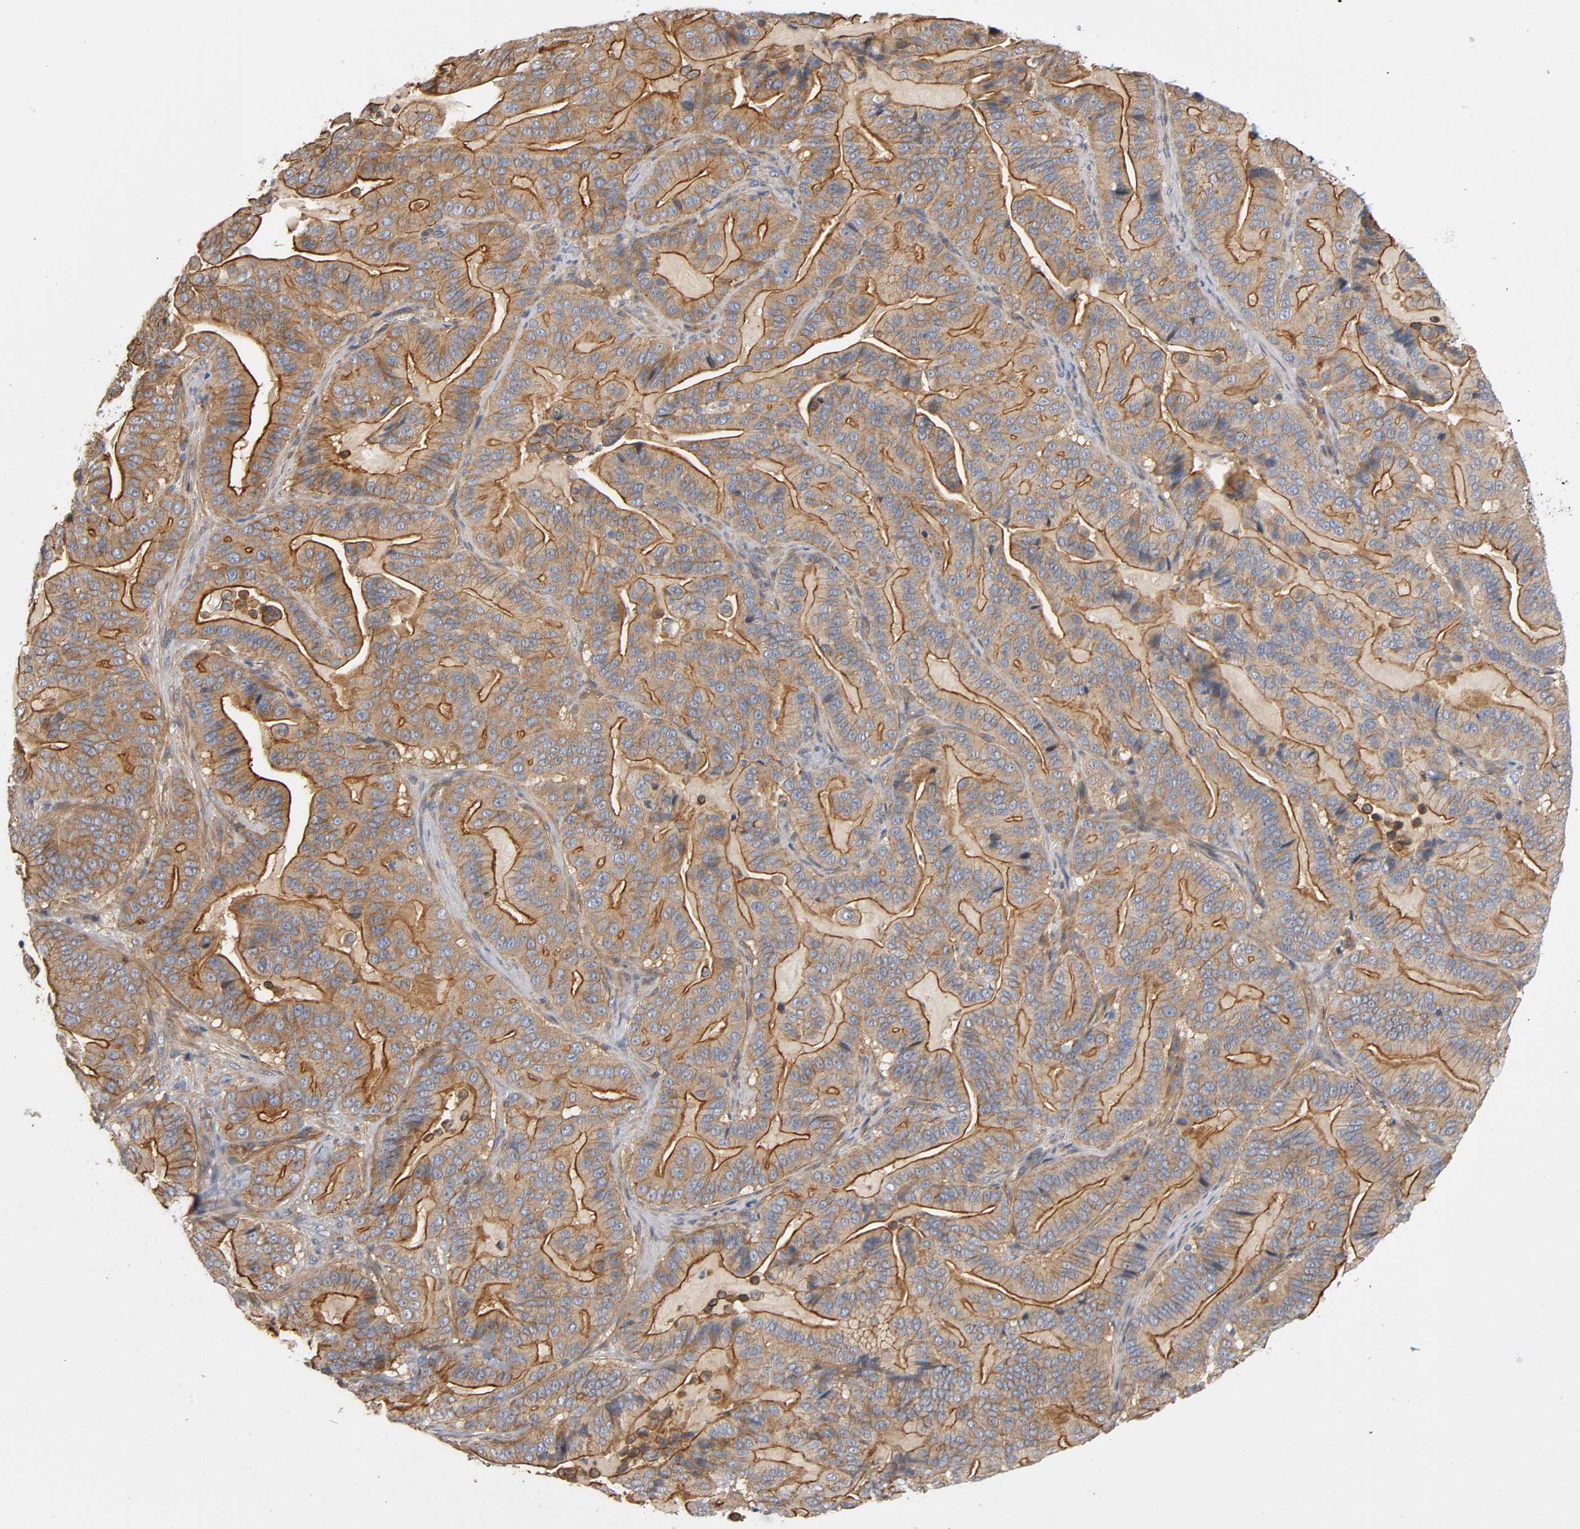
{"staining": {"intensity": "moderate", "quantity": ">75%", "location": "cytoplasmic/membranous"}, "tissue": "pancreatic cancer", "cell_type": "Tumor cells", "image_type": "cancer", "snomed": [{"axis": "morphology", "description": "Adenocarcinoma, NOS"}, {"axis": "topography", "description": "Pancreas"}], "caption": "A brown stain highlights moderate cytoplasmic/membranous expression of a protein in human pancreatic cancer tumor cells. The staining was performed using DAB (3,3'-diaminobenzidine), with brown indicating positive protein expression. Nuclei are stained blue with hematoxylin.", "gene": "MARS1", "patient": {"sex": "male", "age": 63}}